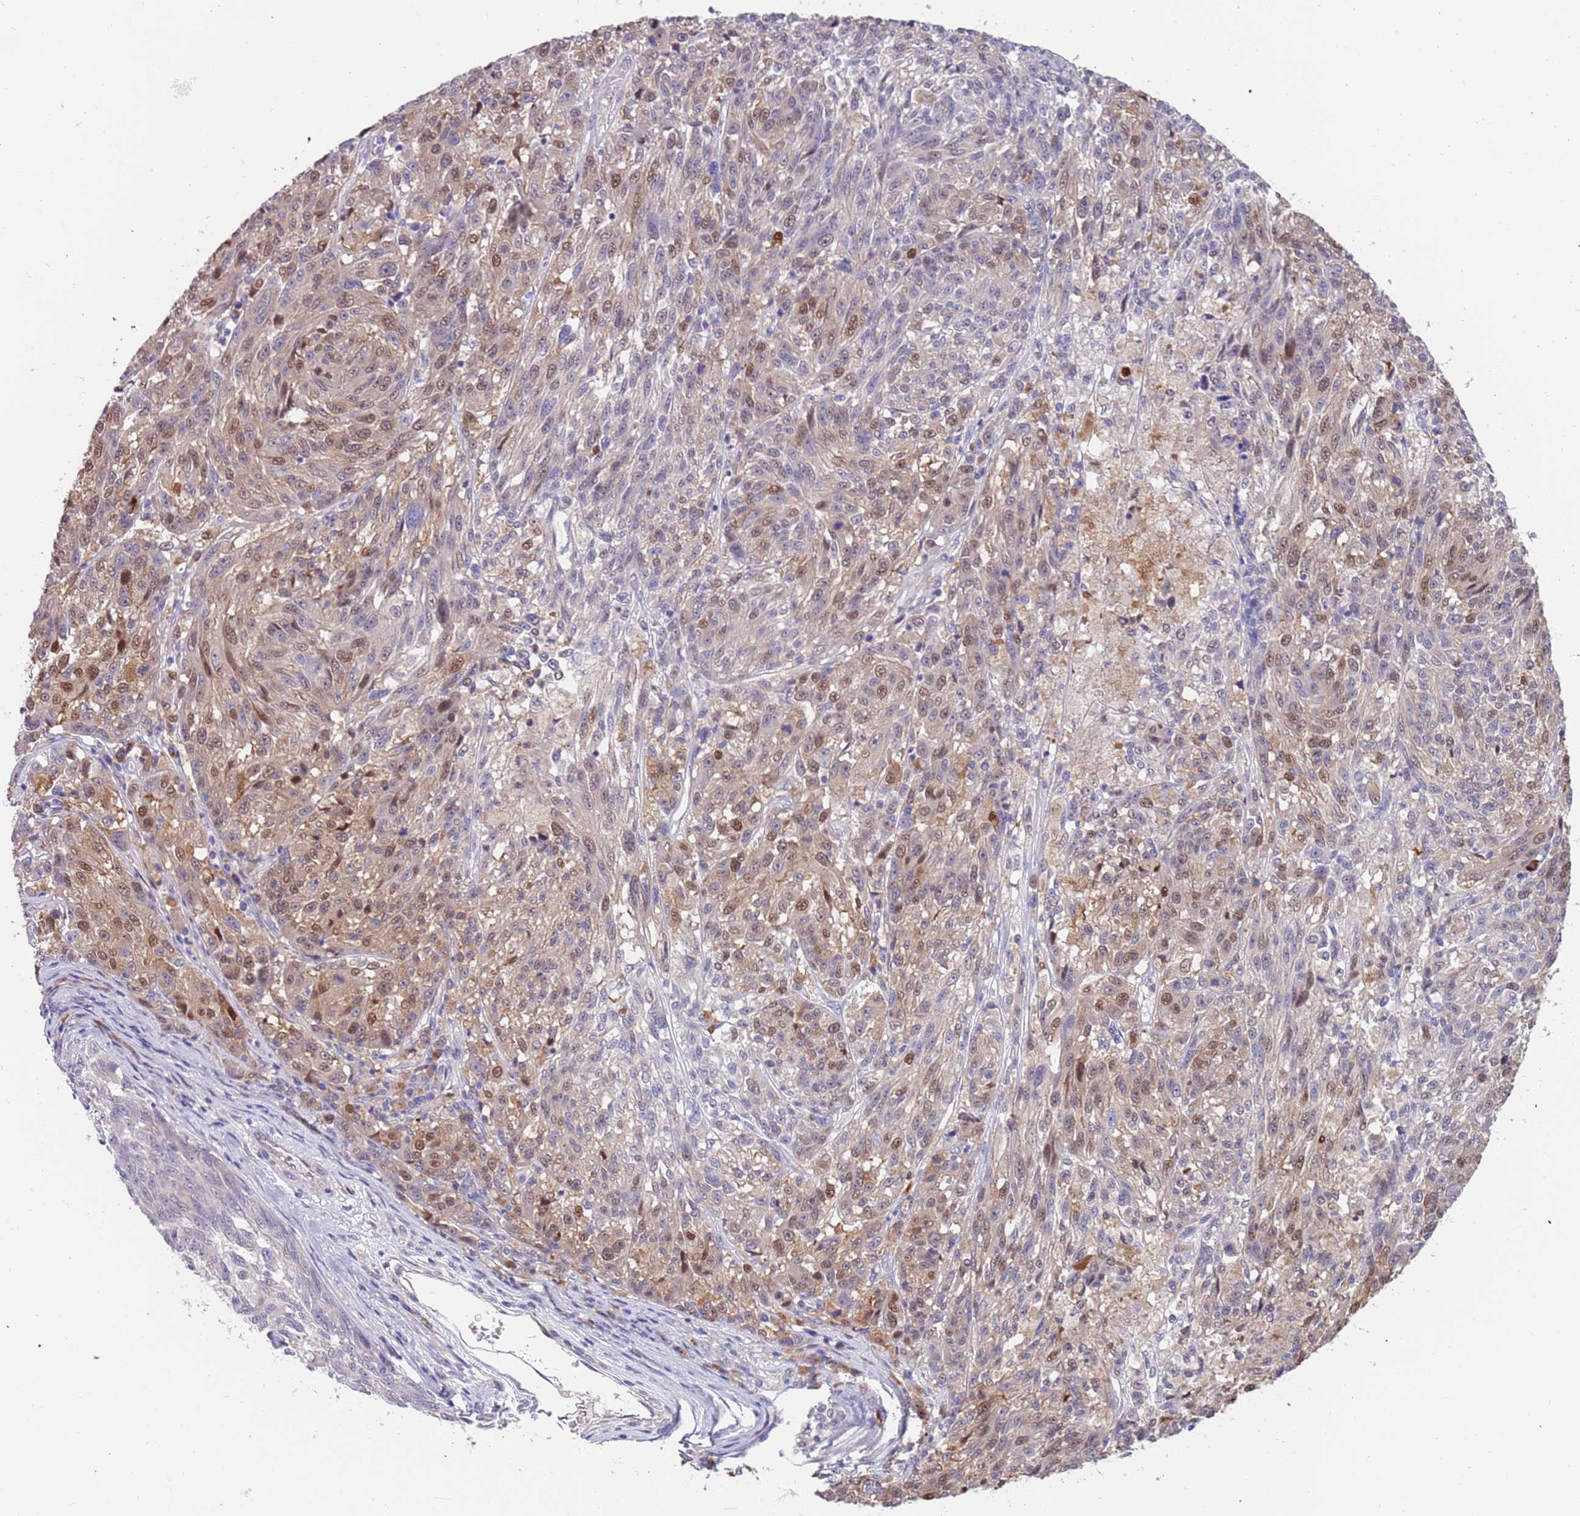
{"staining": {"intensity": "moderate", "quantity": "<25%", "location": "nuclear"}, "tissue": "melanoma", "cell_type": "Tumor cells", "image_type": "cancer", "snomed": [{"axis": "morphology", "description": "Malignant melanoma, NOS"}, {"axis": "topography", "description": "Skin"}], "caption": "Malignant melanoma stained with a protein marker demonstrates moderate staining in tumor cells.", "gene": "ZNF746", "patient": {"sex": "male", "age": 53}}